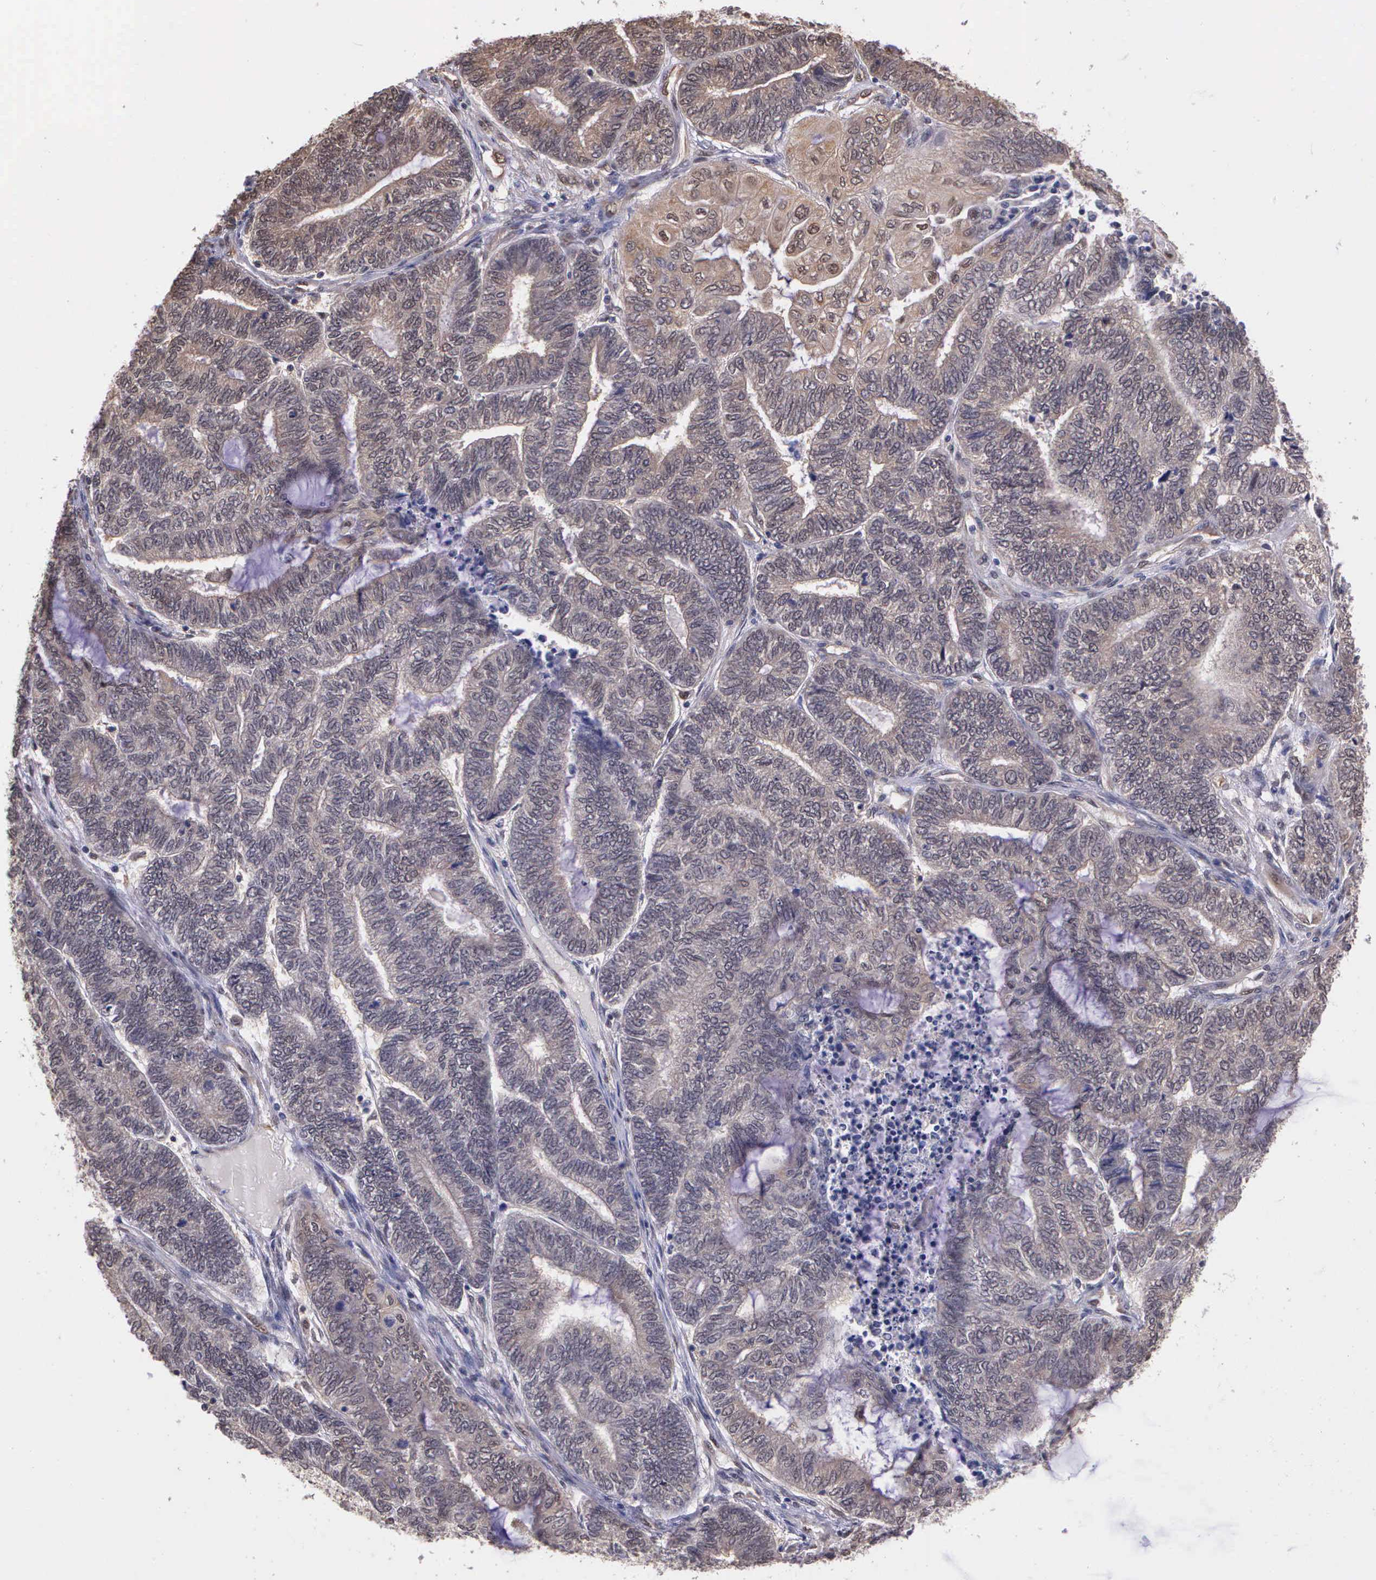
{"staining": {"intensity": "moderate", "quantity": ">75%", "location": "cytoplasmic/membranous"}, "tissue": "endometrial cancer", "cell_type": "Tumor cells", "image_type": "cancer", "snomed": [{"axis": "morphology", "description": "Adenocarcinoma, NOS"}, {"axis": "topography", "description": "Uterus"}, {"axis": "topography", "description": "Endometrium"}], "caption": "Endometrial cancer stained with a protein marker shows moderate staining in tumor cells.", "gene": "PSMC1", "patient": {"sex": "female", "age": 70}}